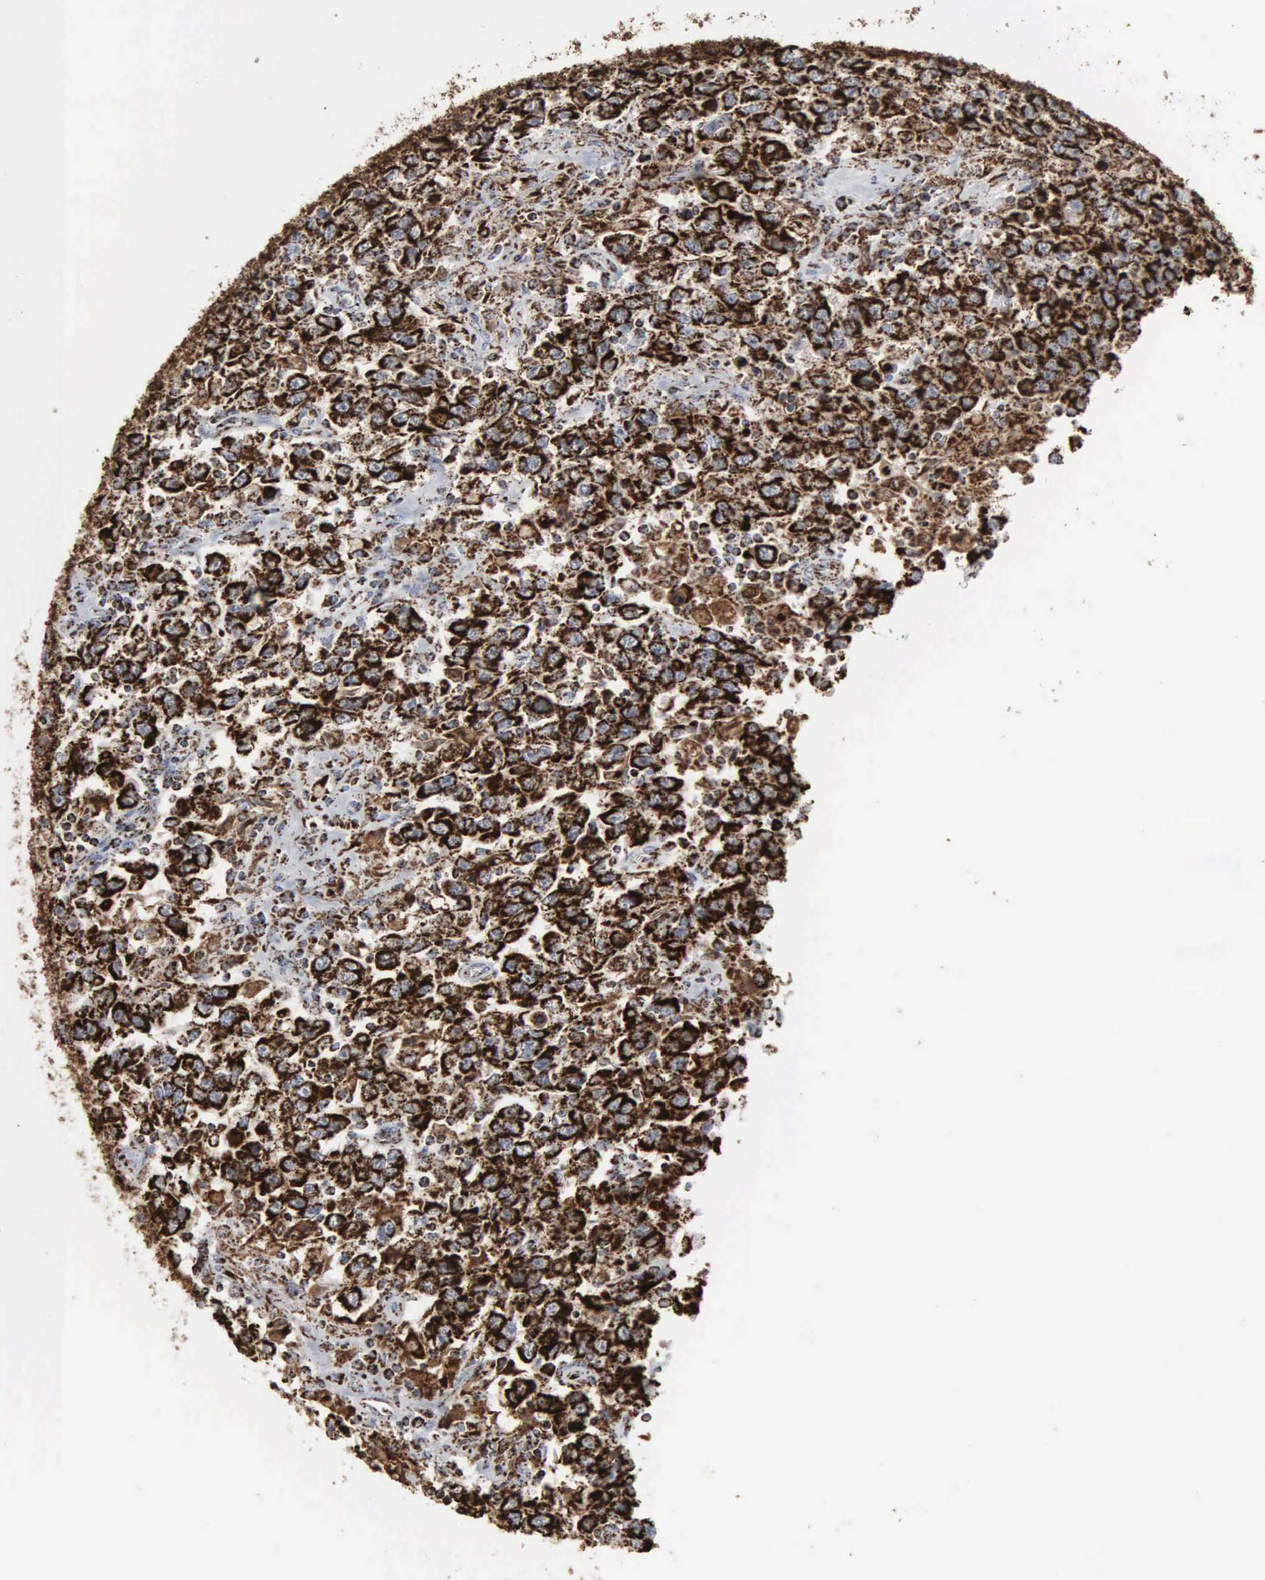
{"staining": {"intensity": "strong", "quantity": ">75%", "location": "cytoplasmic/membranous"}, "tissue": "testis cancer", "cell_type": "Tumor cells", "image_type": "cancer", "snomed": [{"axis": "morphology", "description": "Seminoma, NOS"}, {"axis": "topography", "description": "Testis"}], "caption": "IHC image of neoplastic tissue: human testis seminoma stained using immunohistochemistry exhibits high levels of strong protein expression localized specifically in the cytoplasmic/membranous of tumor cells, appearing as a cytoplasmic/membranous brown color.", "gene": "HSPA9", "patient": {"sex": "male", "age": 41}}